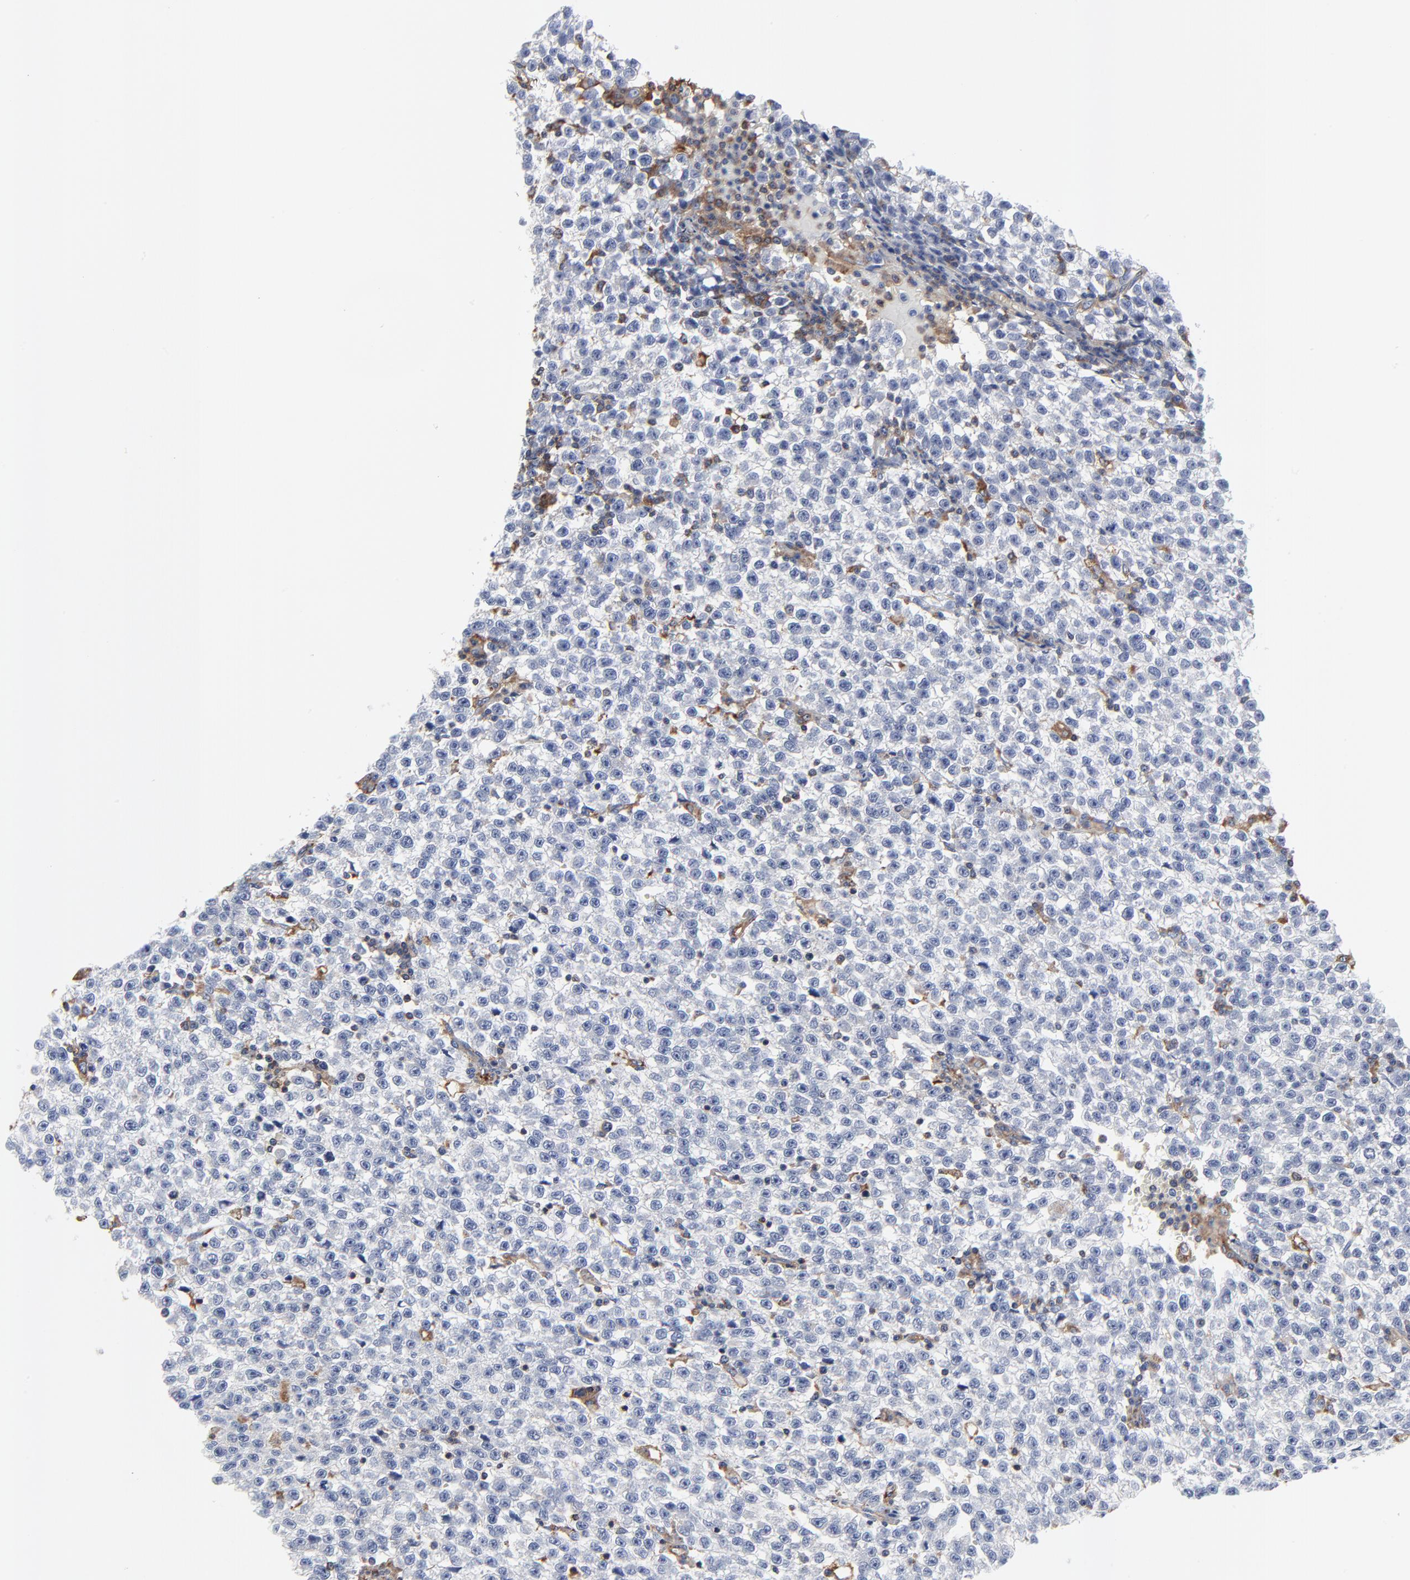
{"staining": {"intensity": "negative", "quantity": "none", "location": "none"}, "tissue": "testis cancer", "cell_type": "Tumor cells", "image_type": "cancer", "snomed": [{"axis": "morphology", "description": "Seminoma, NOS"}, {"axis": "topography", "description": "Testis"}], "caption": "Testis cancer (seminoma) was stained to show a protein in brown. There is no significant staining in tumor cells. (Immunohistochemistry (ihc), brightfield microscopy, high magnification).", "gene": "NXF3", "patient": {"sex": "male", "age": 35}}